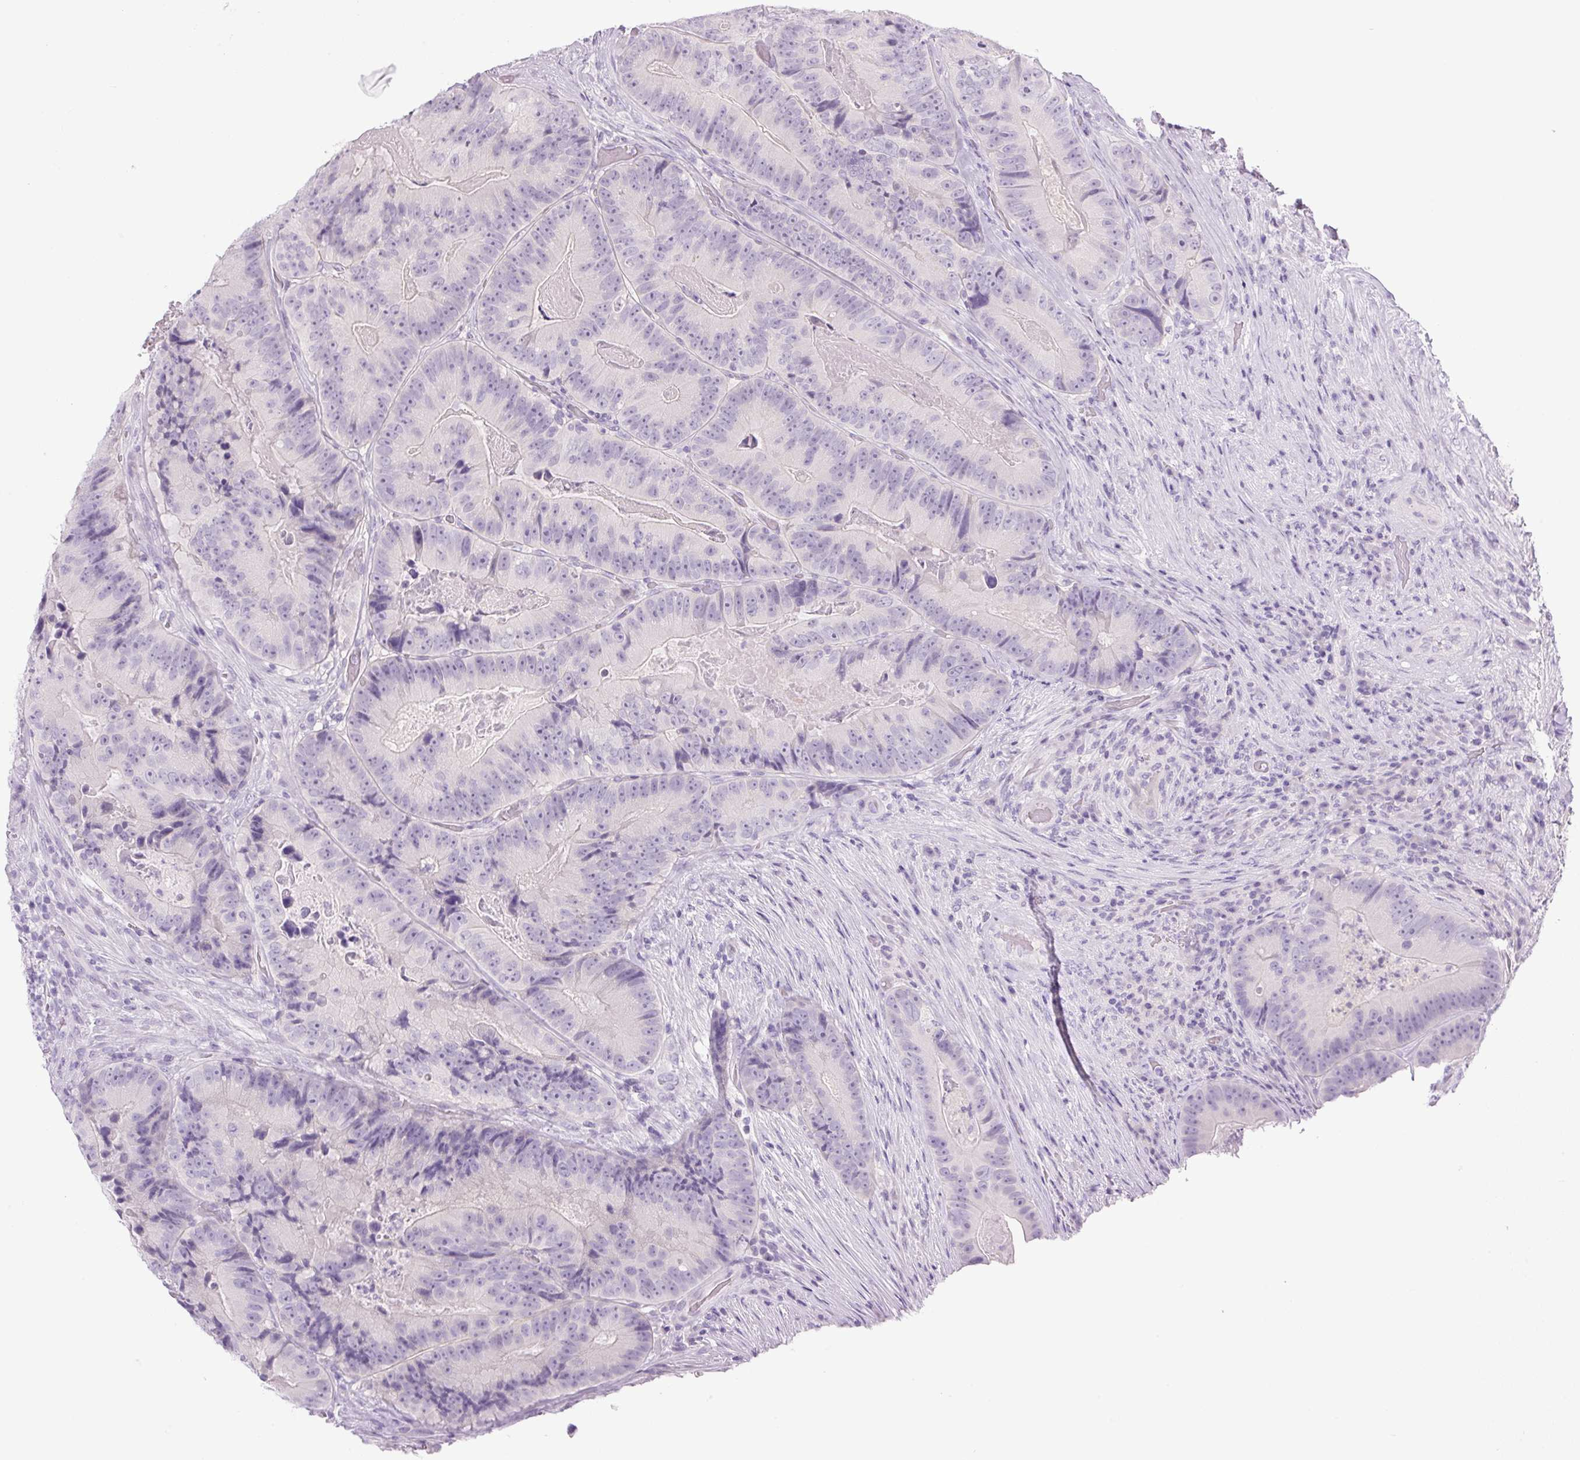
{"staining": {"intensity": "negative", "quantity": "none", "location": "none"}, "tissue": "colorectal cancer", "cell_type": "Tumor cells", "image_type": "cancer", "snomed": [{"axis": "morphology", "description": "Adenocarcinoma, NOS"}, {"axis": "topography", "description": "Colon"}], "caption": "There is no significant positivity in tumor cells of colorectal cancer.", "gene": "COL9A2", "patient": {"sex": "female", "age": 86}}